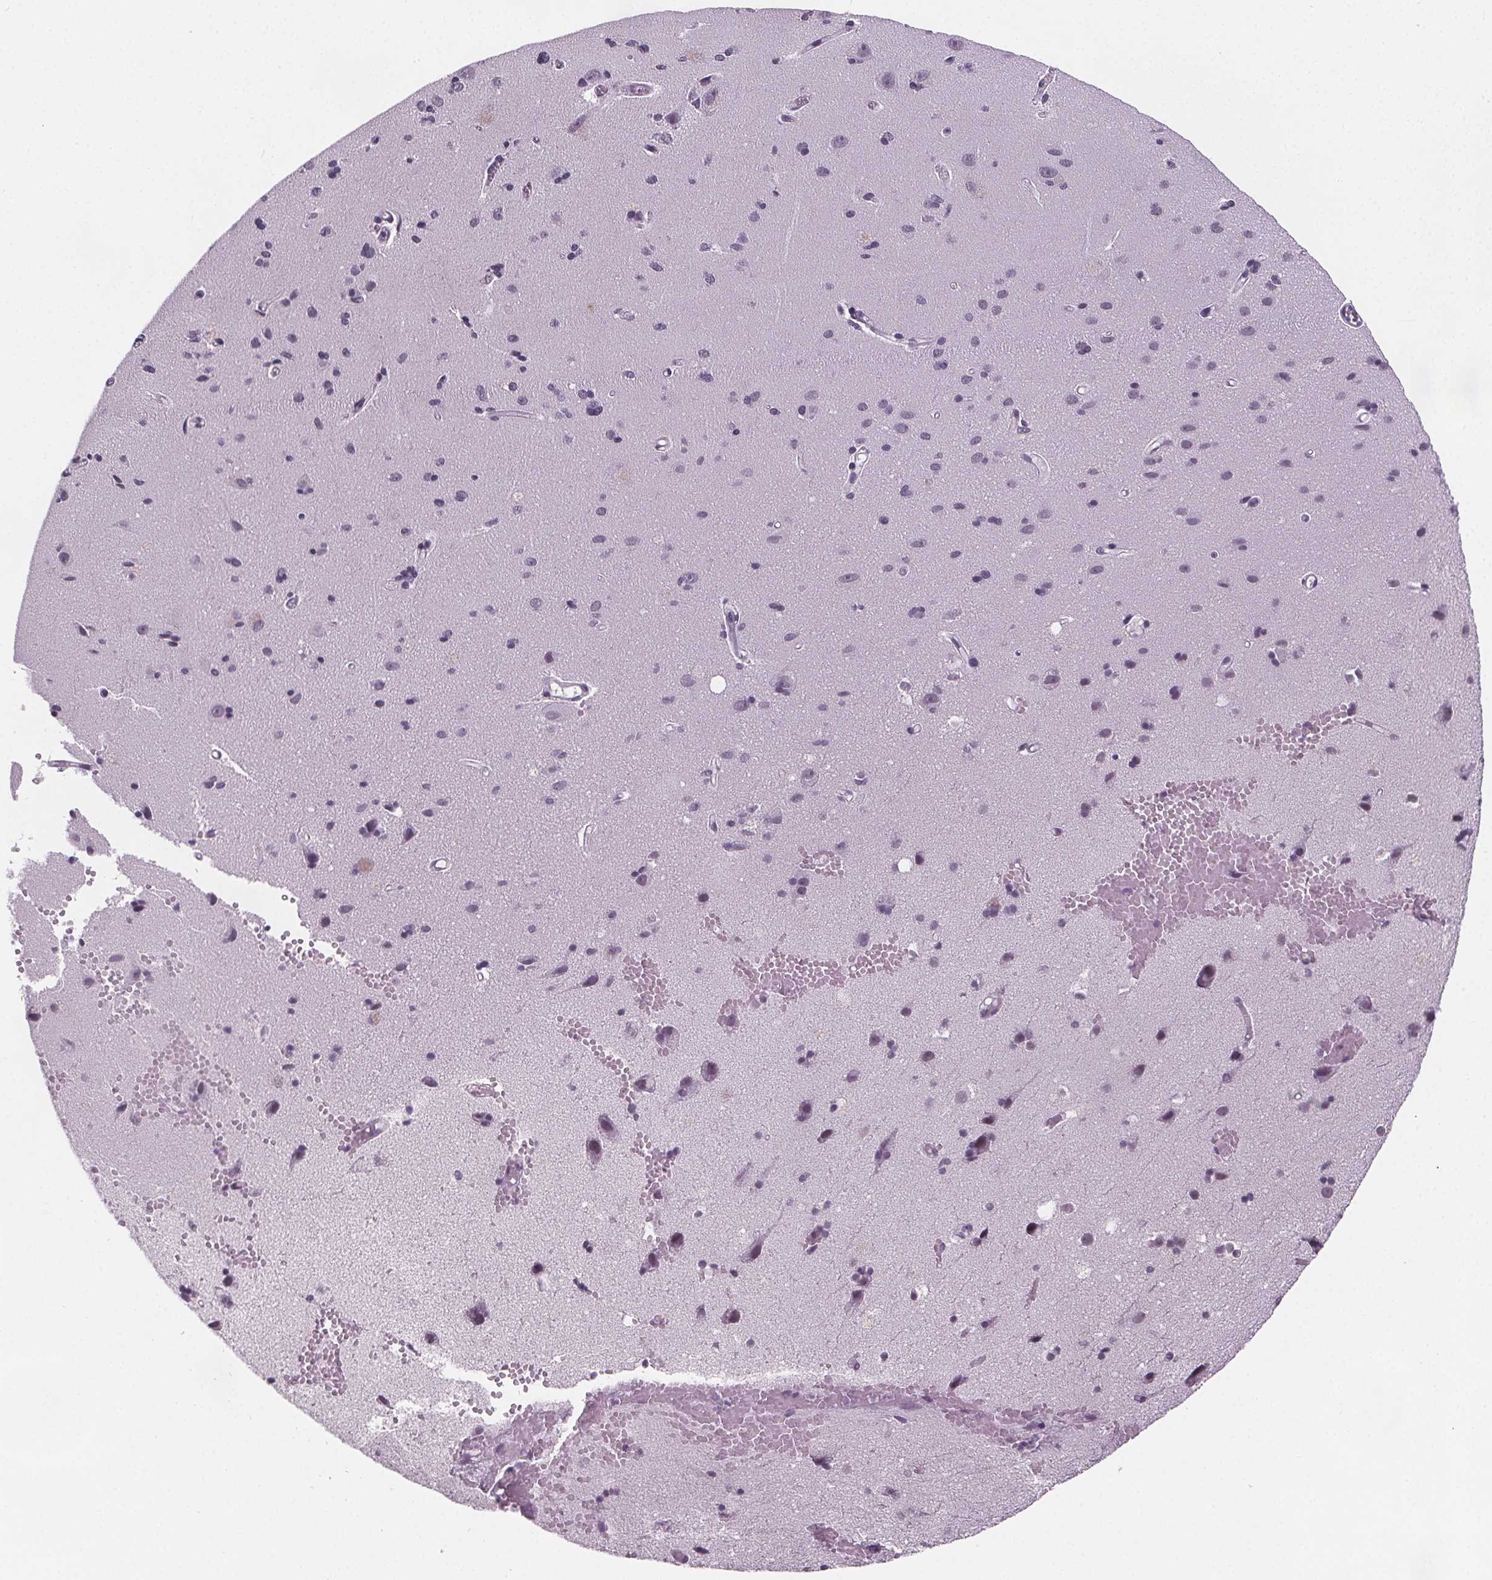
{"staining": {"intensity": "negative", "quantity": "none", "location": "none"}, "tissue": "cerebral cortex", "cell_type": "Endothelial cells", "image_type": "normal", "snomed": [{"axis": "morphology", "description": "Normal tissue, NOS"}, {"axis": "morphology", "description": "Glioma, malignant, High grade"}, {"axis": "topography", "description": "Cerebral cortex"}], "caption": "There is no significant staining in endothelial cells of cerebral cortex. (Stains: DAB (3,3'-diaminobenzidine) immunohistochemistry with hematoxylin counter stain, Microscopy: brightfield microscopy at high magnification).", "gene": "ZNF572", "patient": {"sex": "male", "age": 71}}